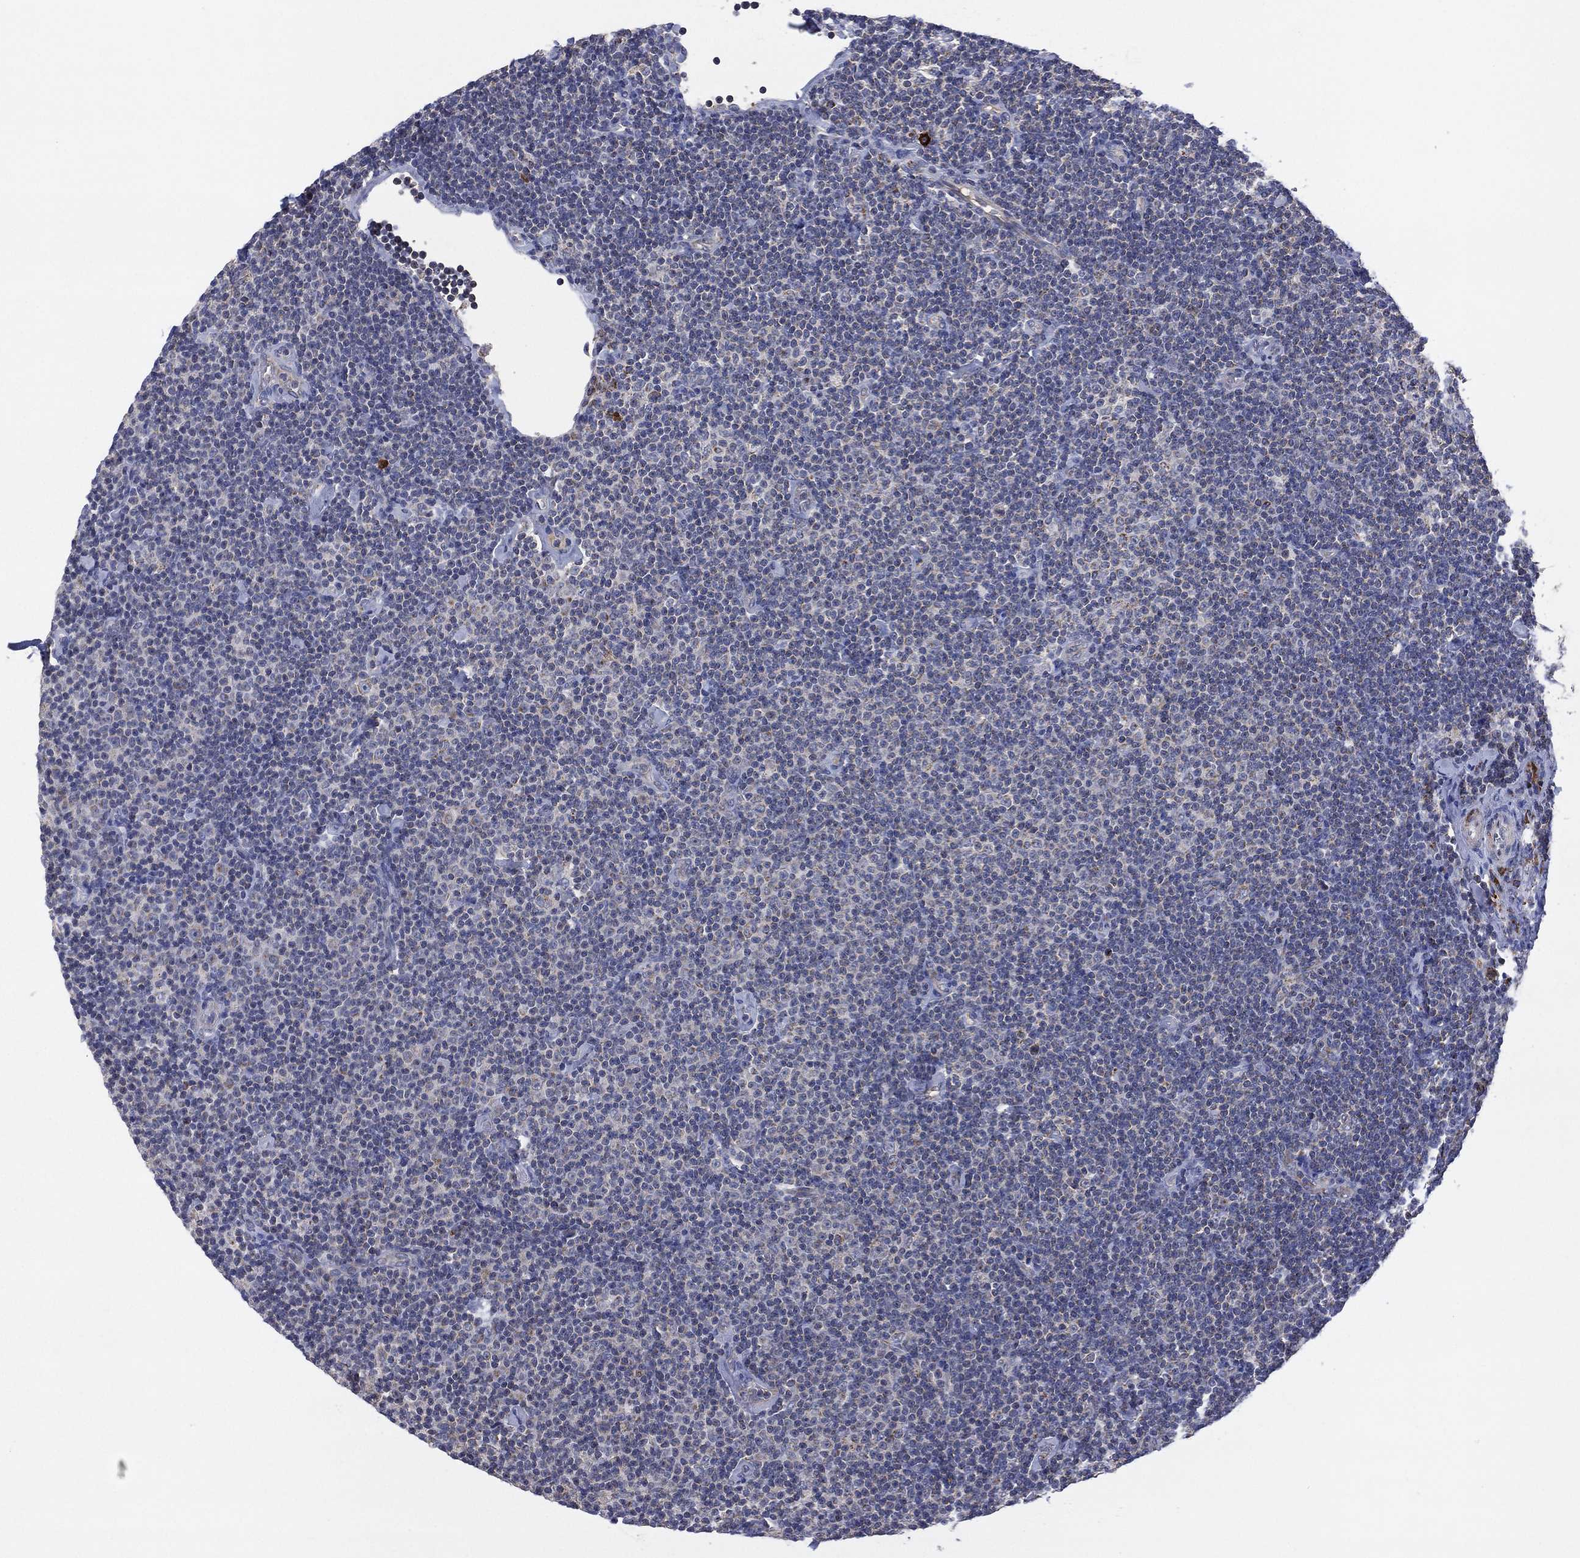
{"staining": {"intensity": "negative", "quantity": "none", "location": "none"}, "tissue": "lymphoma", "cell_type": "Tumor cells", "image_type": "cancer", "snomed": [{"axis": "morphology", "description": "Malignant lymphoma, non-Hodgkin's type, Low grade"}, {"axis": "topography", "description": "Lymph node"}], "caption": "Tumor cells show no significant staining in lymphoma.", "gene": "PPP2R5A", "patient": {"sex": "male", "age": 81}}